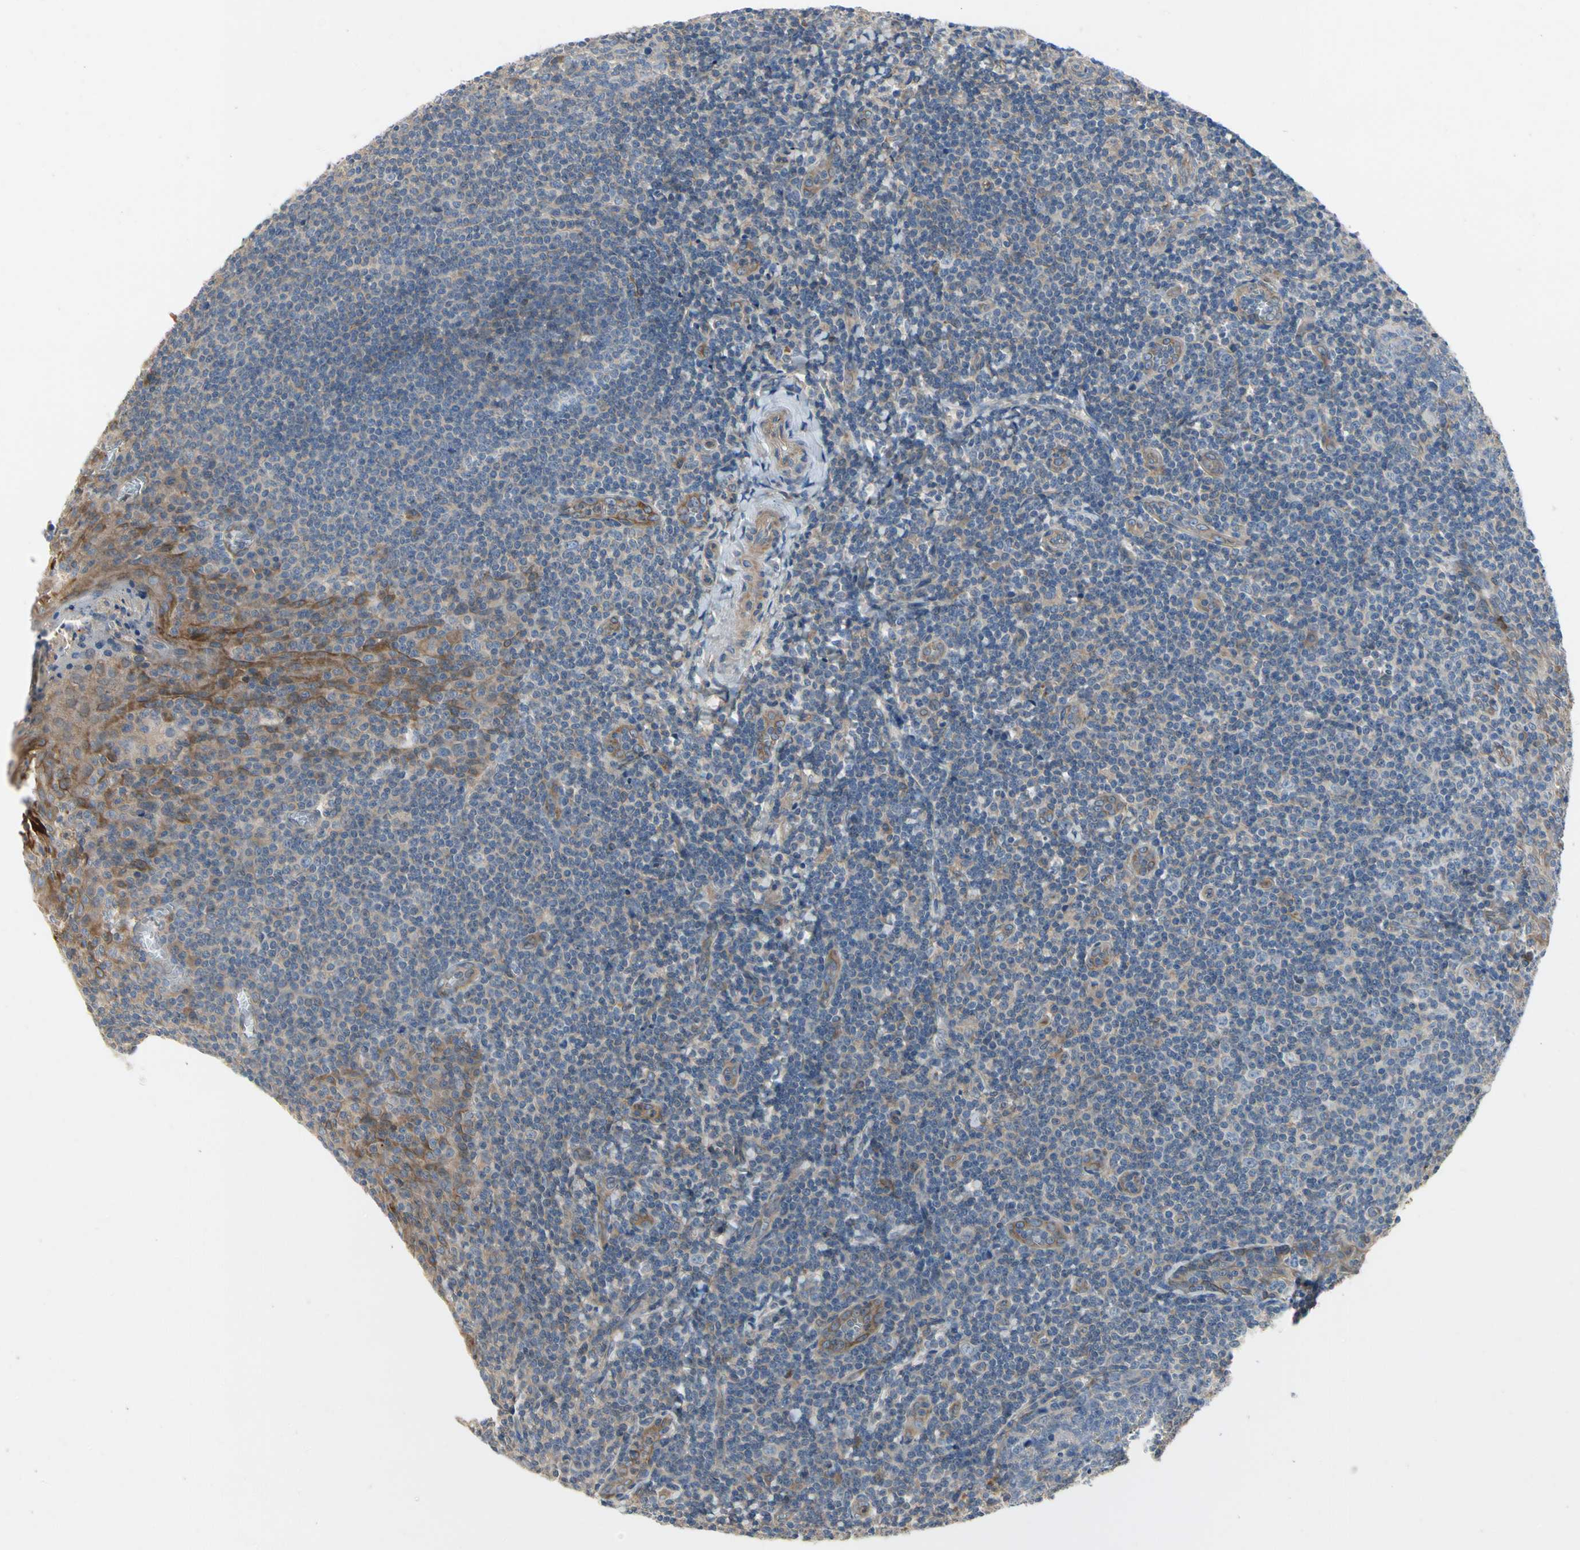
{"staining": {"intensity": "moderate", "quantity": "<25%", "location": "cytoplasmic/membranous"}, "tissue": "tonsil", "cell_type": "Germinal center cells", "image_type": "normal", "snomed": [{"axis": "morphology", "description": "Normal tissue, NOS"}, {"axis": "topography", "description": "Tonsil"}], "caption": "DAB (3,3'-diaminobenzidine) immunohistochemical staining of normal human tonsil reveals moderate cytoplasmic/membranous protein staining in approximately <25% of germinal center cells.", "gene": "CRTAC1", "patient": {"sex": "male", "age": 31}}